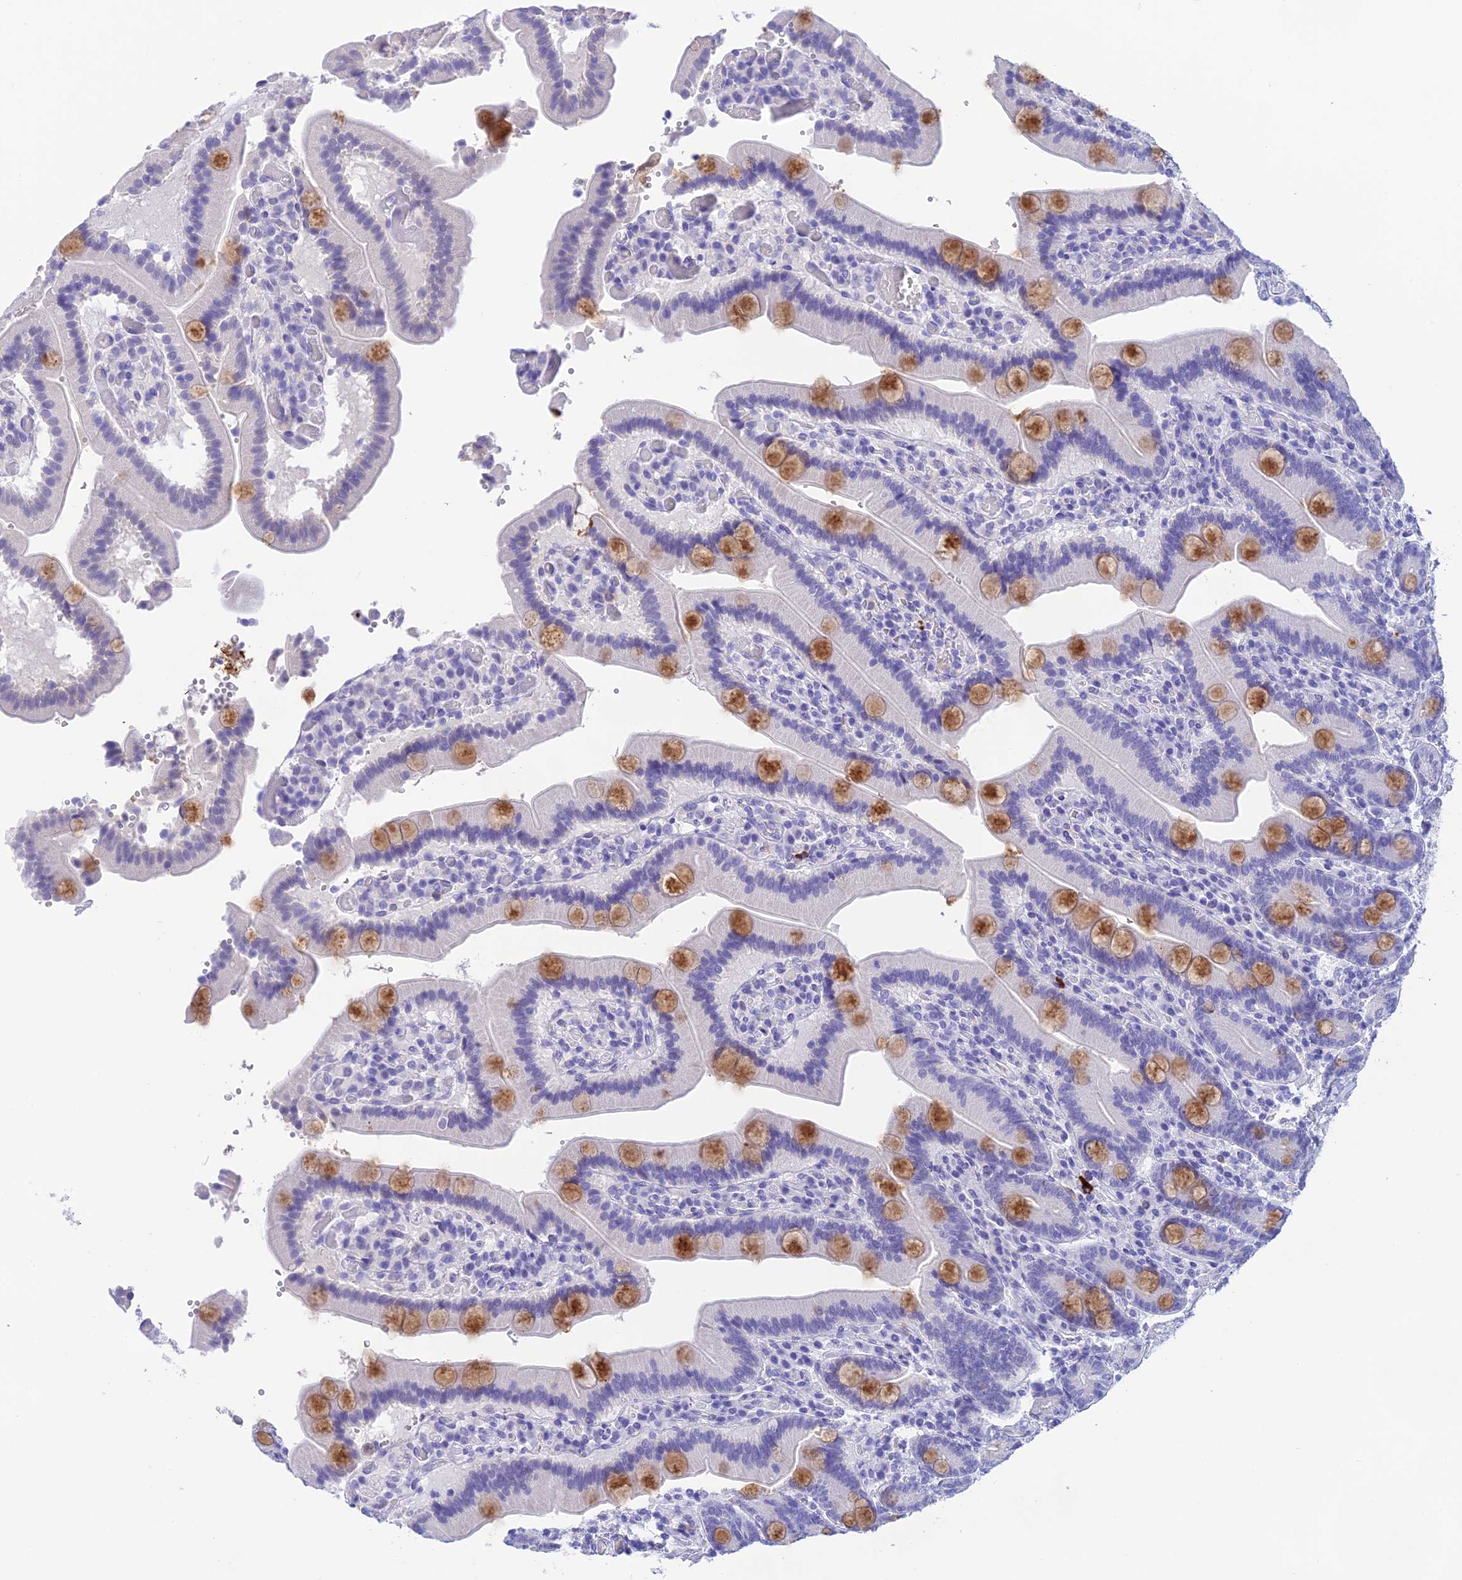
{"staining": {"intensity": "moderate", "quantity": "25%-75%", "location": "cytoplasmic/membranous"}, "tissue": "duodenum", "cell_type": "Glandular cells", "image_type": "normal", "snomed": [{"axis": "morphology", "description": "Normal tissue, NOS"}, {"axis": "topography", "description": "Duodenum"}], "caption": "High-power microscopy captured an immunohistochemistry (IHC) photomicrograph of benign duodenum, revealing moderate cytoplasmic/membranous expression in approximately 25%-75% of glandular cells.", "gene": "KDELR3", "patient": {"sex": "female", "age": 62}}